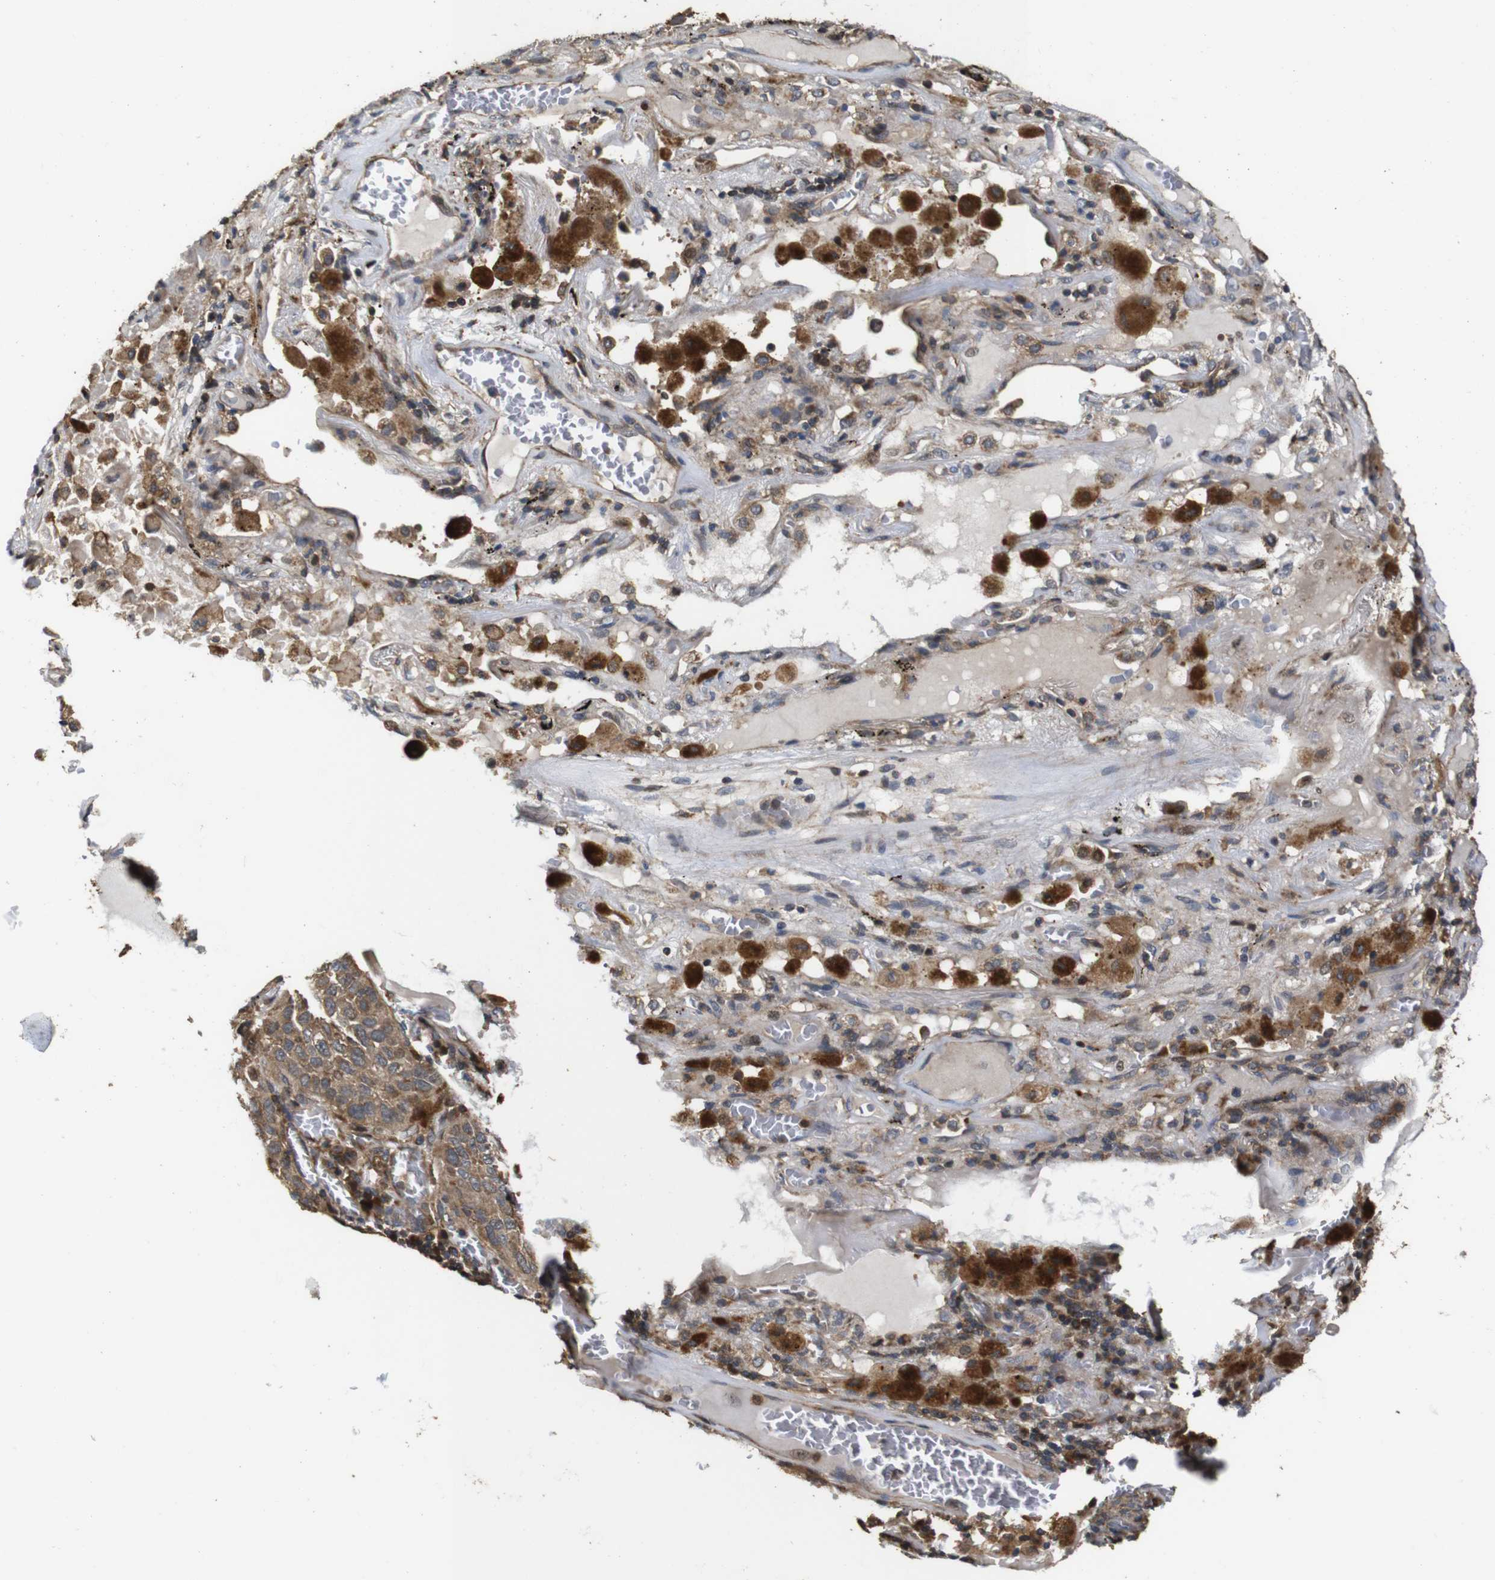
{"staining": {"intensity": "moderate", "quantity": ">75%", "location": "cytoplasmic/membranous"}, "tissue": "lung cancer", "cell_type": "Tumor cells", "image_type": "cancer", "snomed": [{"axis": "morphology", "description": "Squamous cell carcinoma, NOS"}, {"axis": "topography", "description": "Lung"}], "caption": "Immunohistochemical staining of lung cancer (squamous cell carcinoma) demonstrates moderate cytoplasmic/membranous protein staining in about >75% of tumor cells.", "gene": "SNN", "patient": {"sex": "male", "age": 57}}